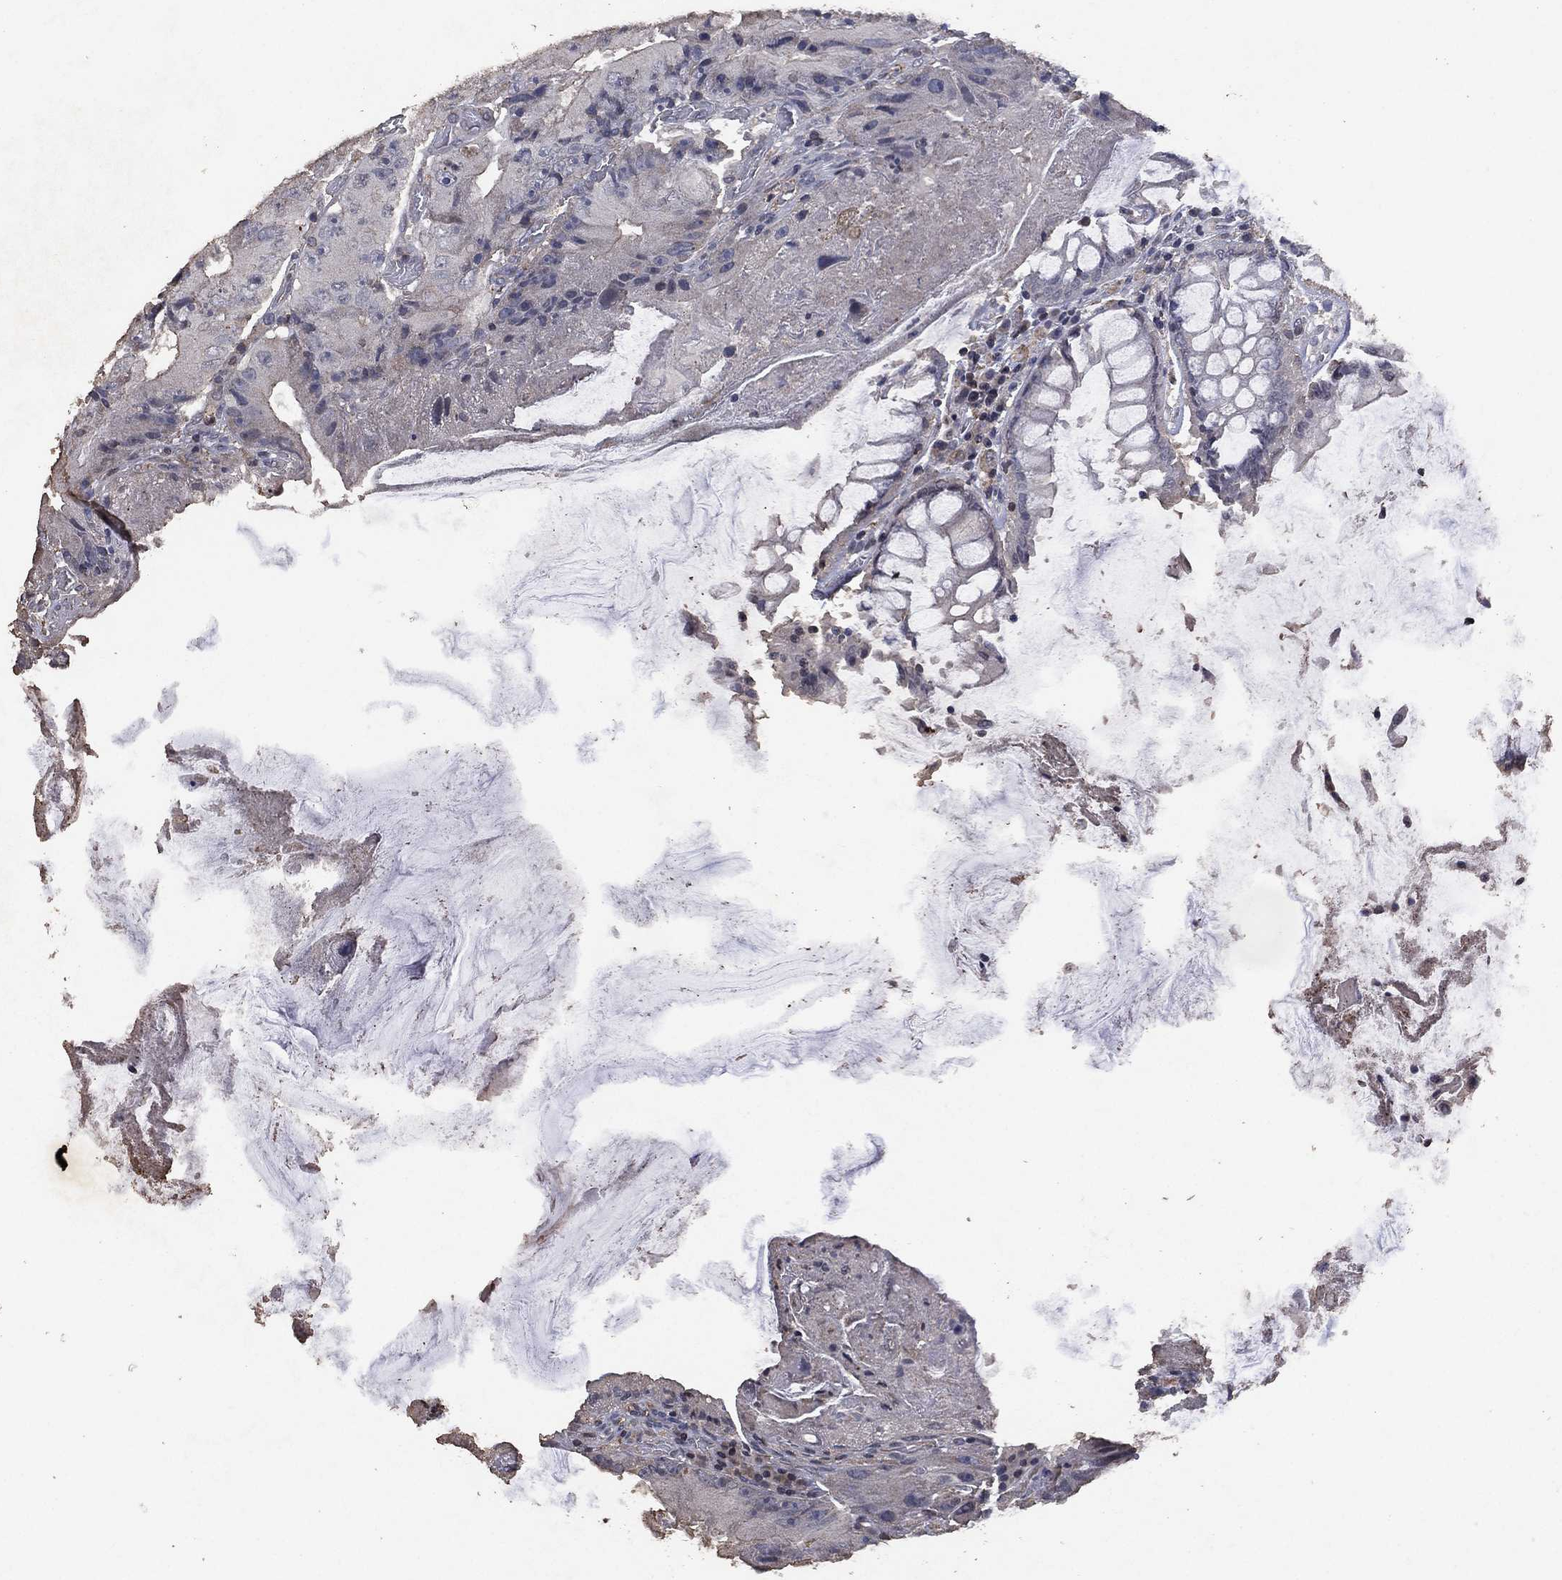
{"staining": {"intensity": "negative", "quantity": "none", "location": "none"}, "tissue": "colorectal cancer", "cell_type": "Tumor cells", "image_type": "cancer", "snomed": [{"axis": "morphology", "description": "Adenocarcinoma, NOS"}, {"axis": "topography", "description": "Colon"}], "caption": "Histopathology image shows no protein positivity in tumor cells of colorectal adenocarcinoma tissue.", "gene": "ADPRHL1", "patient": {"sex": "female", "age": 86}}